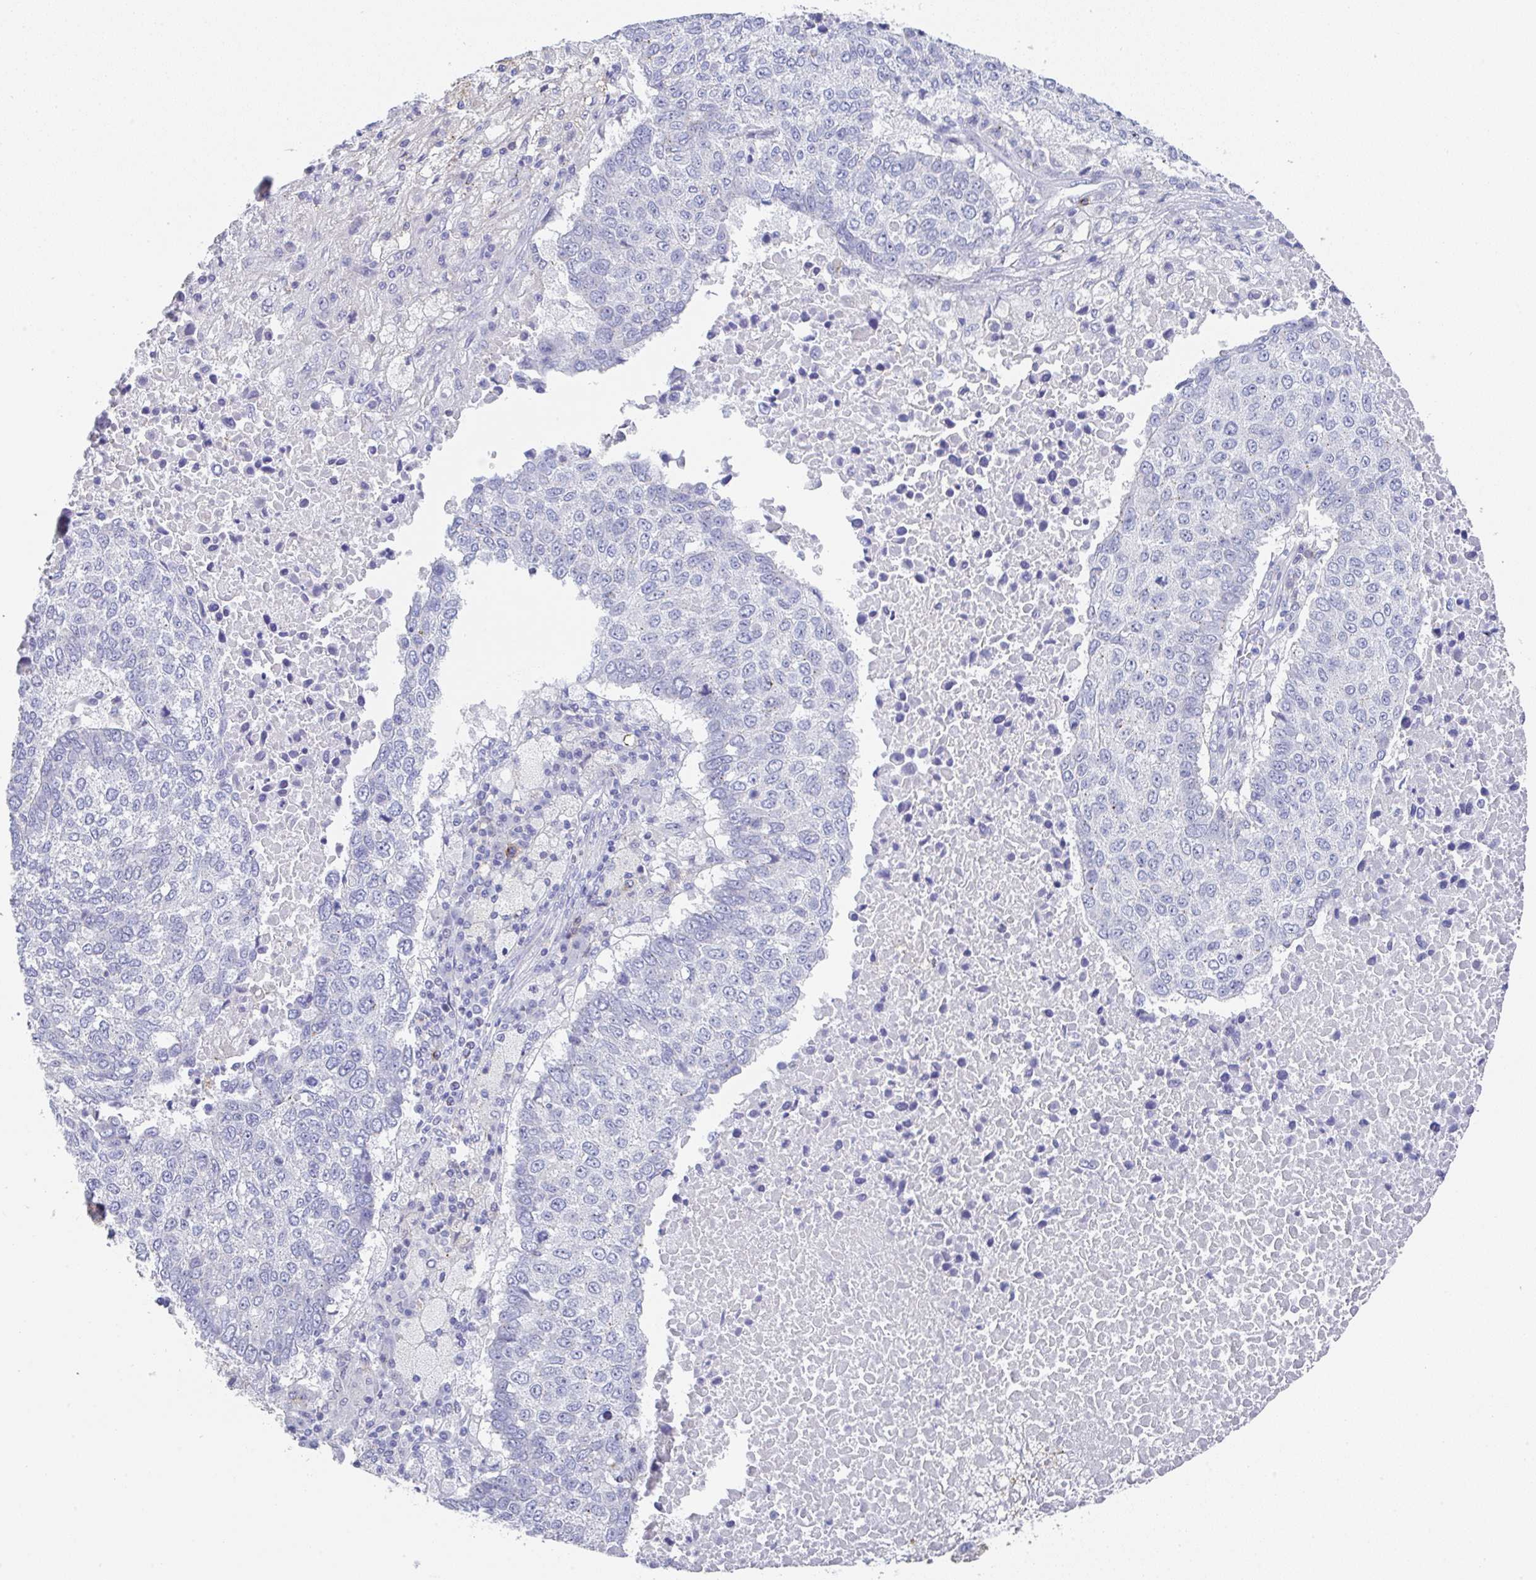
{"staining": {"intensity": "negative", "quantity": "none", "location": "none"}, "tissue": "lung cancer", "cell_type": "Tumor cells", "image_type": "cancer", "snomed": [{"axis": "morphology", "description": "Squamous cell carcinoma, NOS"}, {"axis": "topography", "description": "Lung"}], "caption": "Human lung cancer stained for a protein using IHC displays no staining in tumor cells.", "gene": "TNFRSF8", "patient": {"sex": "male", "age": 73}}